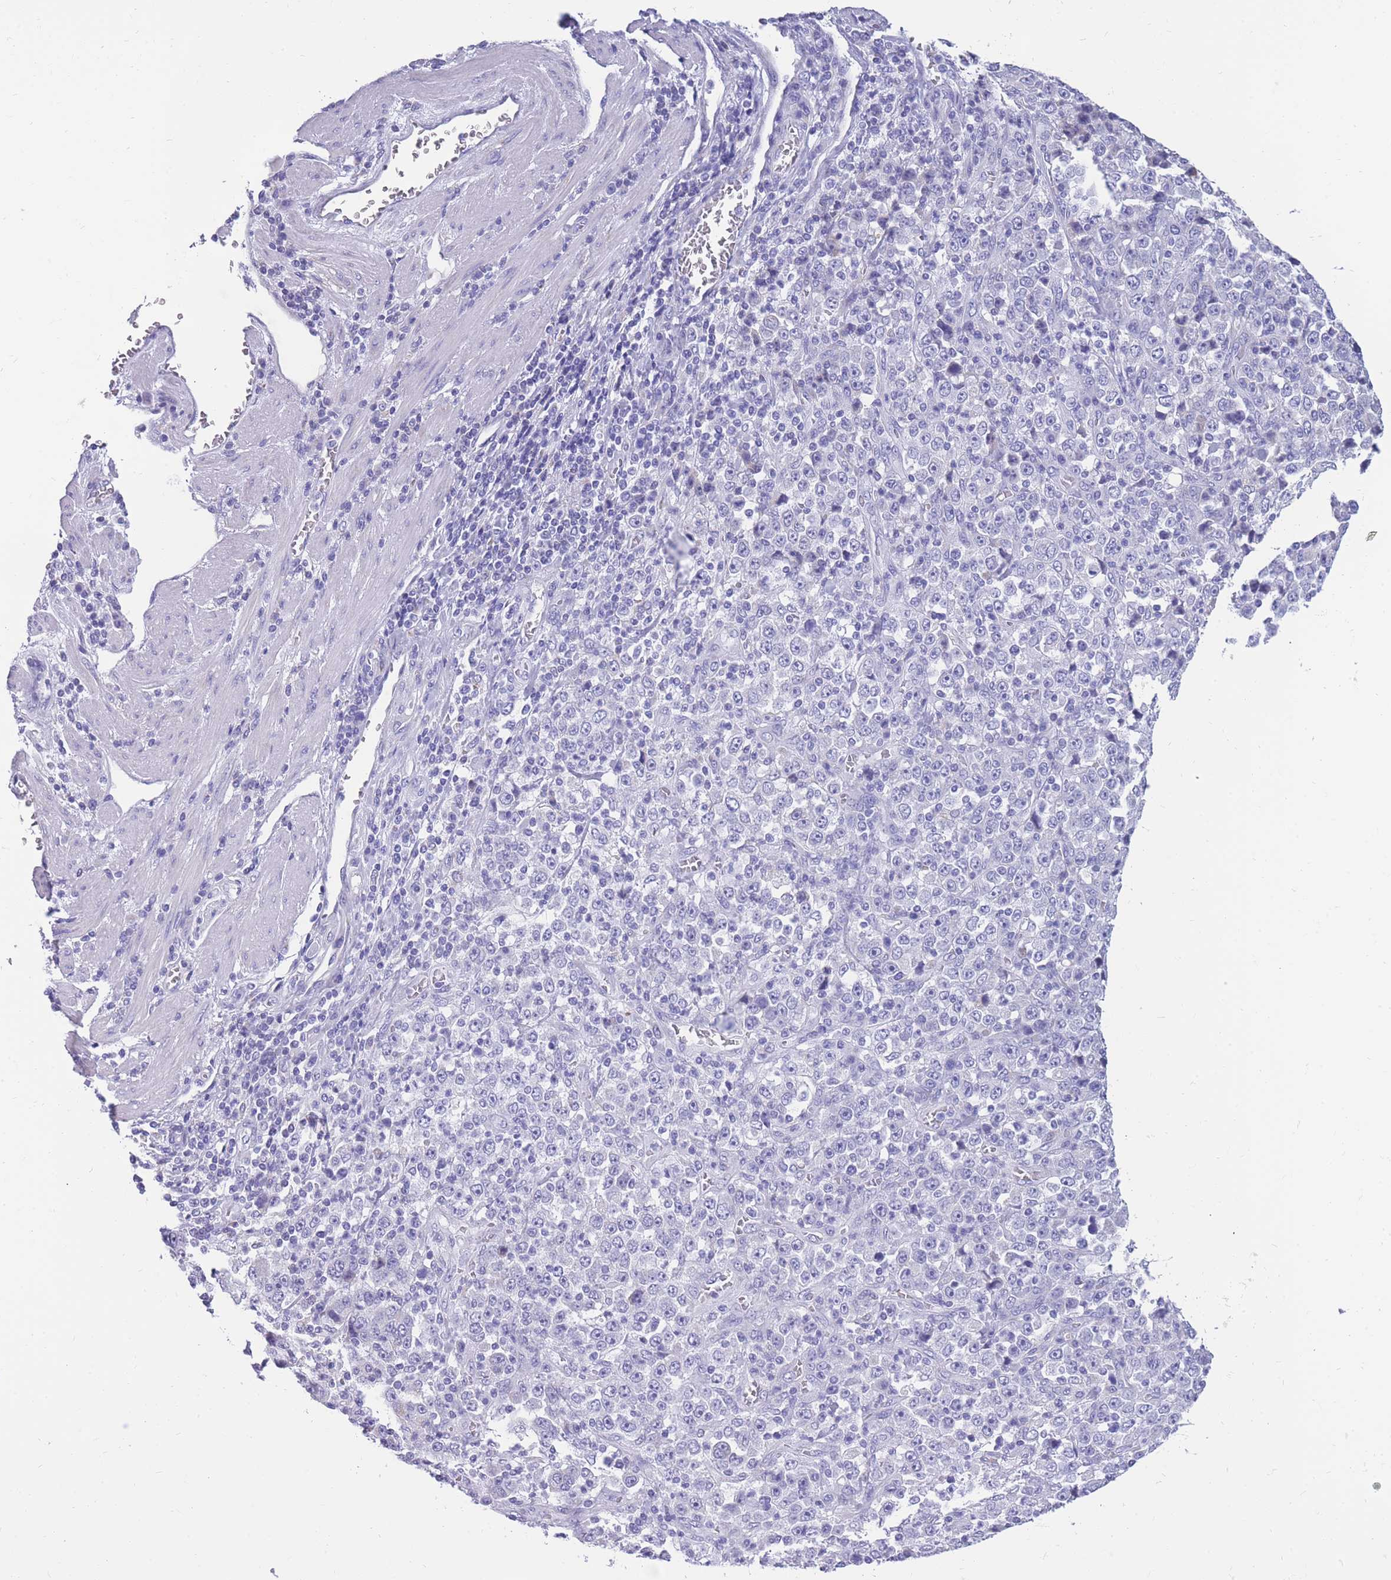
{"staining": {"intensity": "negative", "quantity": "none", "location": "none"}, "tissue": "stomach cancer", "cell_type": "Tumor cells", "image_type": "cancer", "snomed": [{"axis": "morphology", "description": "Normal tissue, NOS"}, {"axis": "morphology", "description": "Adenocarcinoma, NOS"}, {"axis": "topography", "description": "Stomach, upper"}, {"axis": "topography", "description": "Stomach"}], "caption": "Immunohistochemistry image of neoplastic tissue: human stomach cancer stained with DAB reveals no significant protein expression in tumor cells. Nuclei are stained in blue.", "gene": "INTS2", "patient": {"sex": "male", "age": 59}}